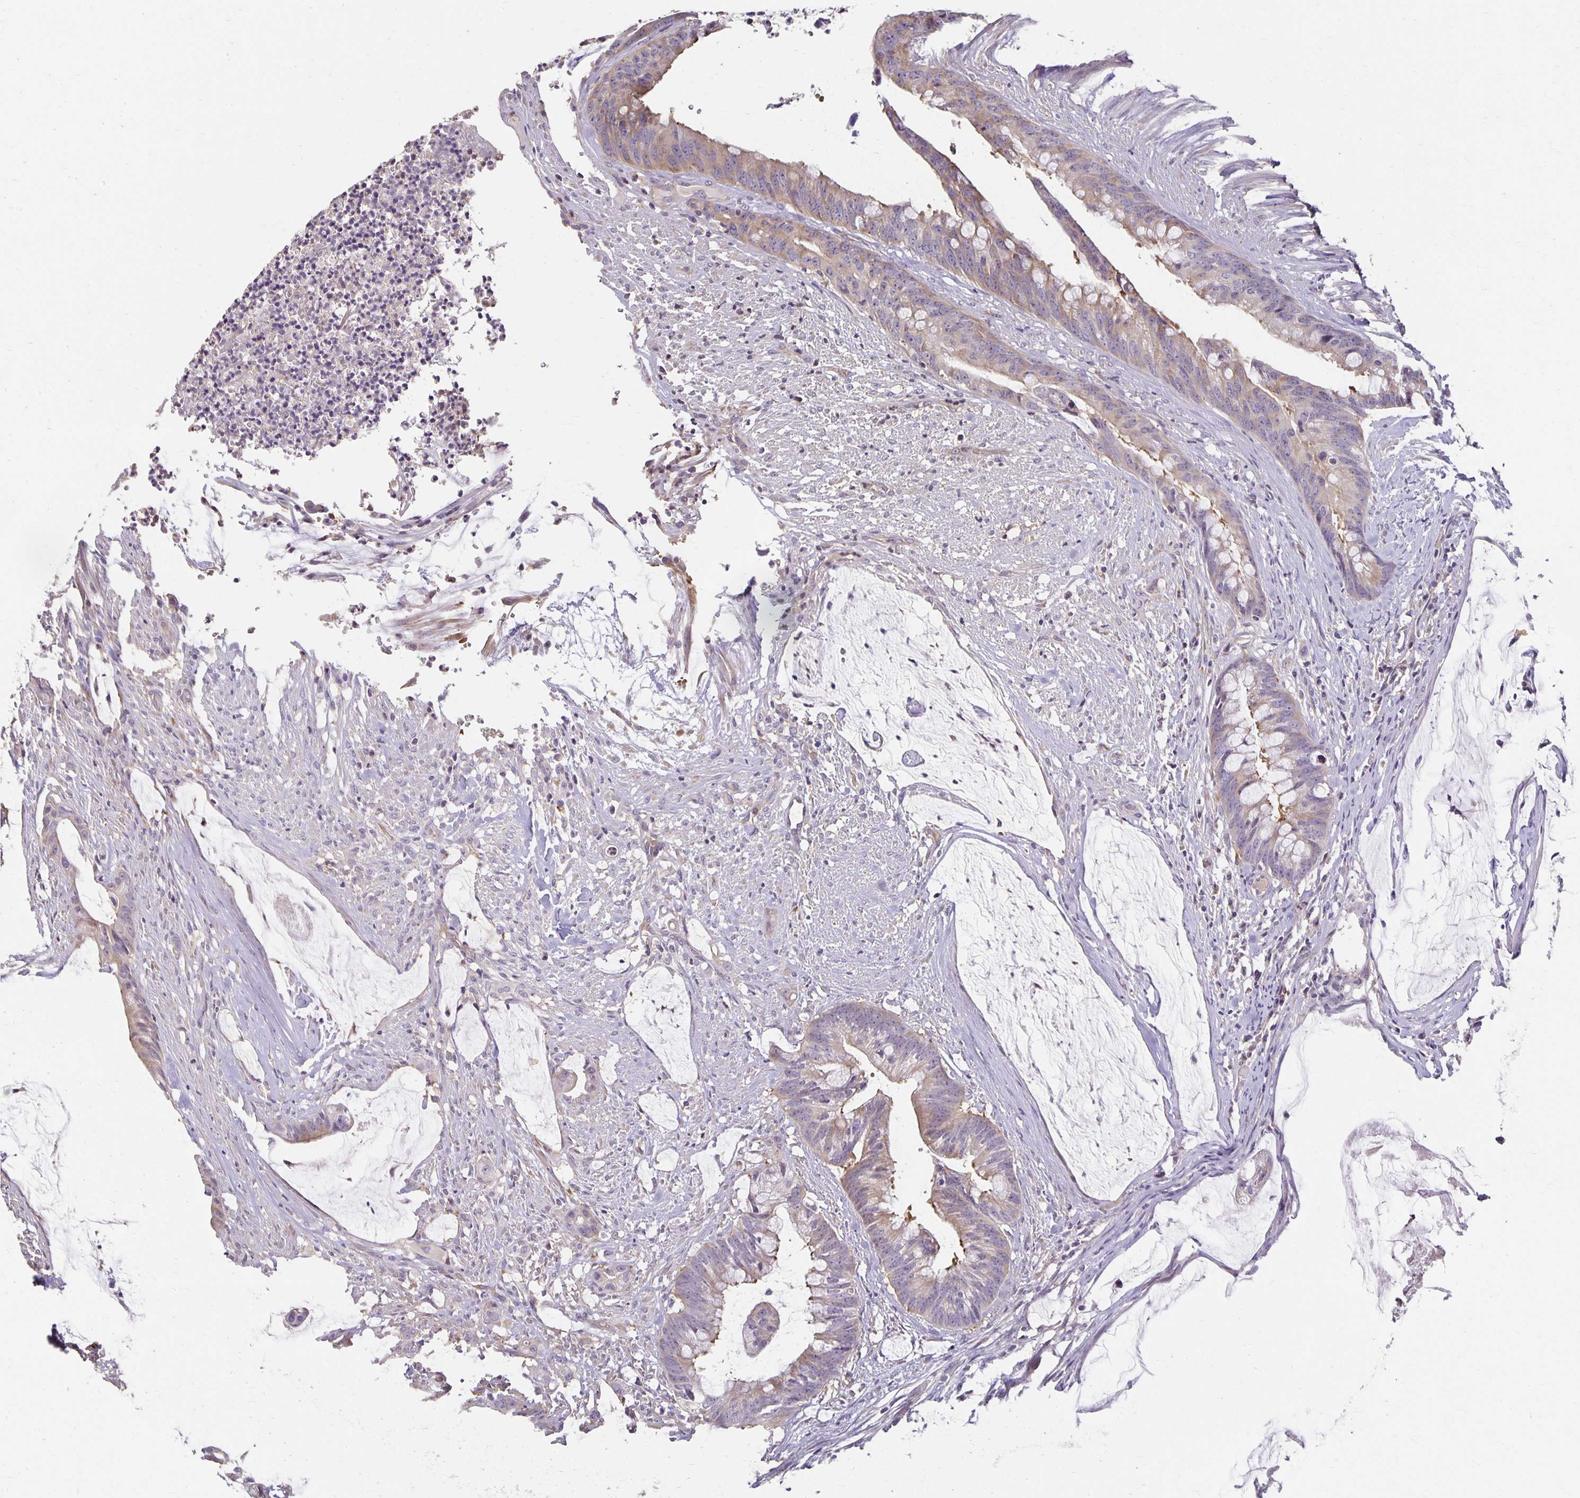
{"staining": {"intensity": "weak", "quantity": ">75%", "location": "cytoplasmic/membranous"}, "tissue": "colorectal cancer", "cell_type": "Tumor cells", "image_type": "cancer", "snomed": [{"axis": "morphology", "description": "Adenocarcinoma, NOS"}, {"axis": "topography", "description": "Colon"}], "caption": "An image showing weak cytoplasmic/membranous expression in approximately >75% of tumor cells in colorectal cancer (adenocarcinoma), as visualized by brown immunohistochemical staining.", "gene": "CST6", "patient": {"sex": "male", "age": 62}}